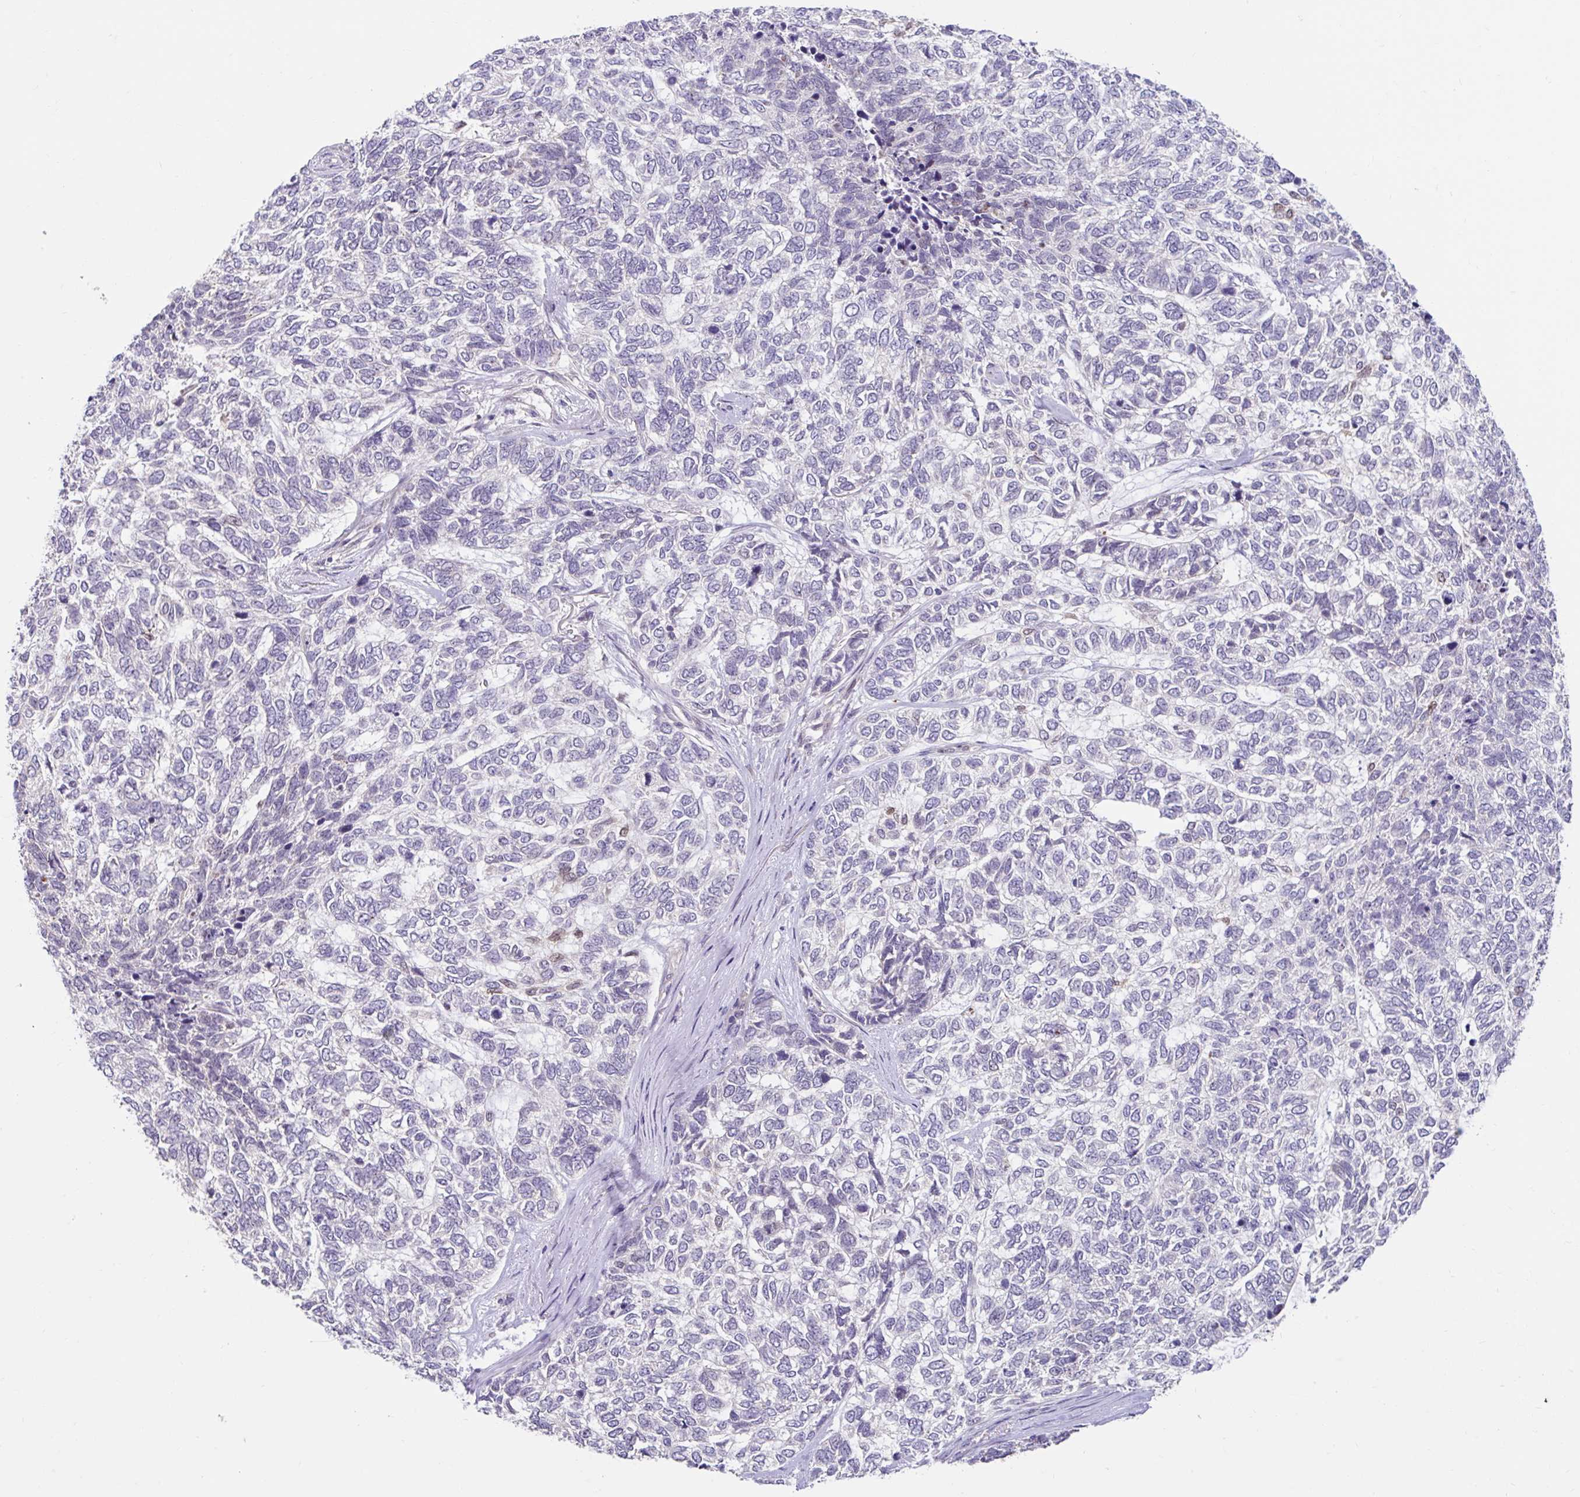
{"staining": {"intensity": "negative", "quantity": "none", "location": "none"}, "tissue": "skin cancer", "cell_type": "Tumor cells", "image_type": "cancer", "snomed": [{"axis": "morphology", "description": "Basal cell carcinoma"}, {"axis": "topography", "description": "Skin"}], "caption": "This is an IHC micrograph of human skin cancer. There is no positivity in tumor cells.", "gene": "NT5C1B", "patient": {"sex": "female", "age": 65}}